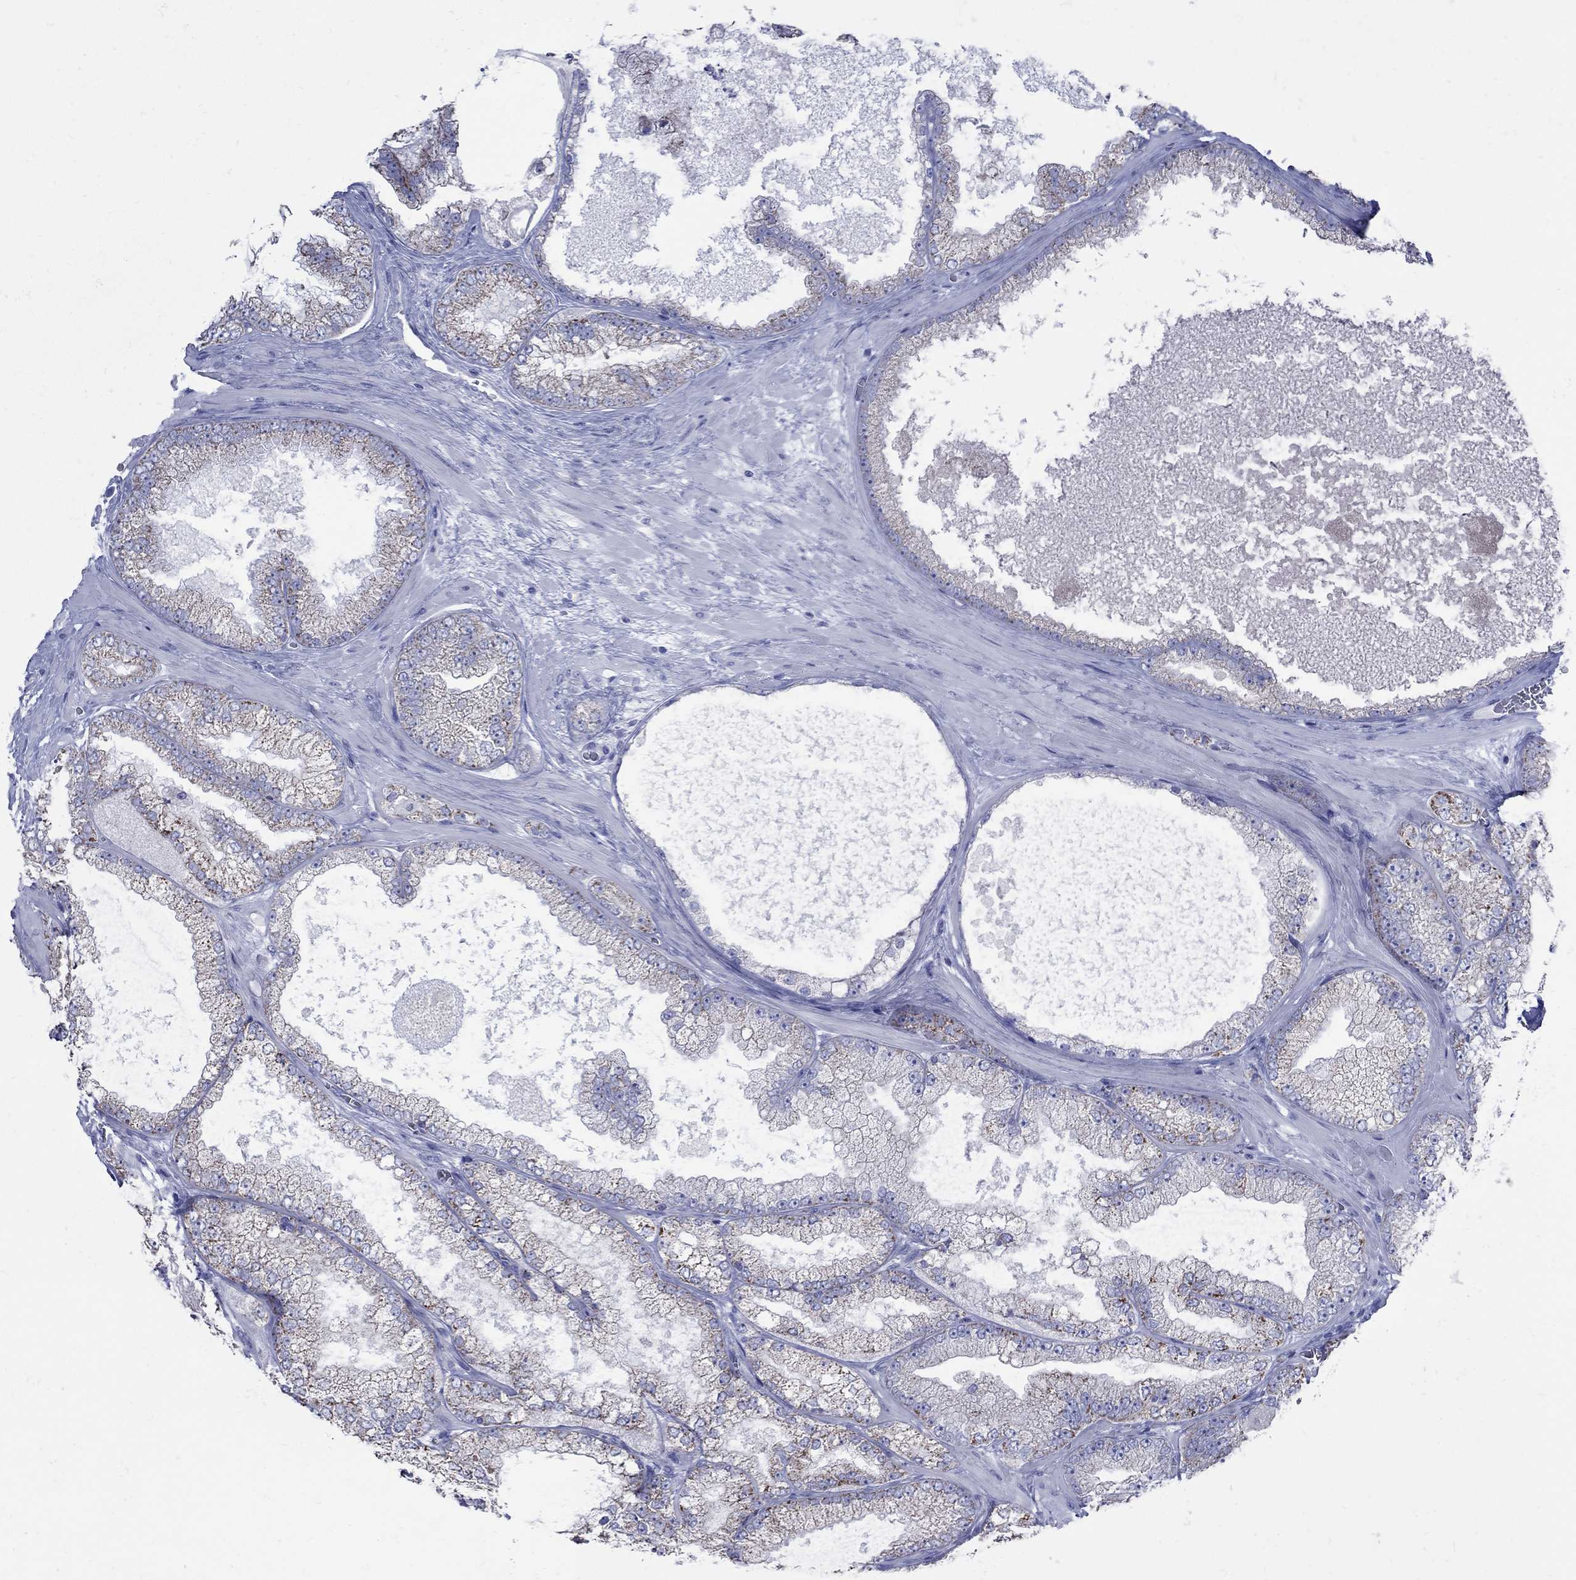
{"staining": {"intensity": "weak", "quantity": ">75%", "location": "cytoplasmic/membranous"}, "tissue": "prostate cancer", "cell_type": "Tumor cells", "image_type": "cancer", "snomed": [{"axis": "morphology", "description": "Adenocarcinoma, Low grade"}, {"axis": "topography", "description": "Prostate"}], "caption": "Adenocarcinoma (low-grade) (prostate) stained with a protein marker displays weak staining in tumor cells.", "gene": "PDZD3", "patient": {"sex": "male", "age": 57}}